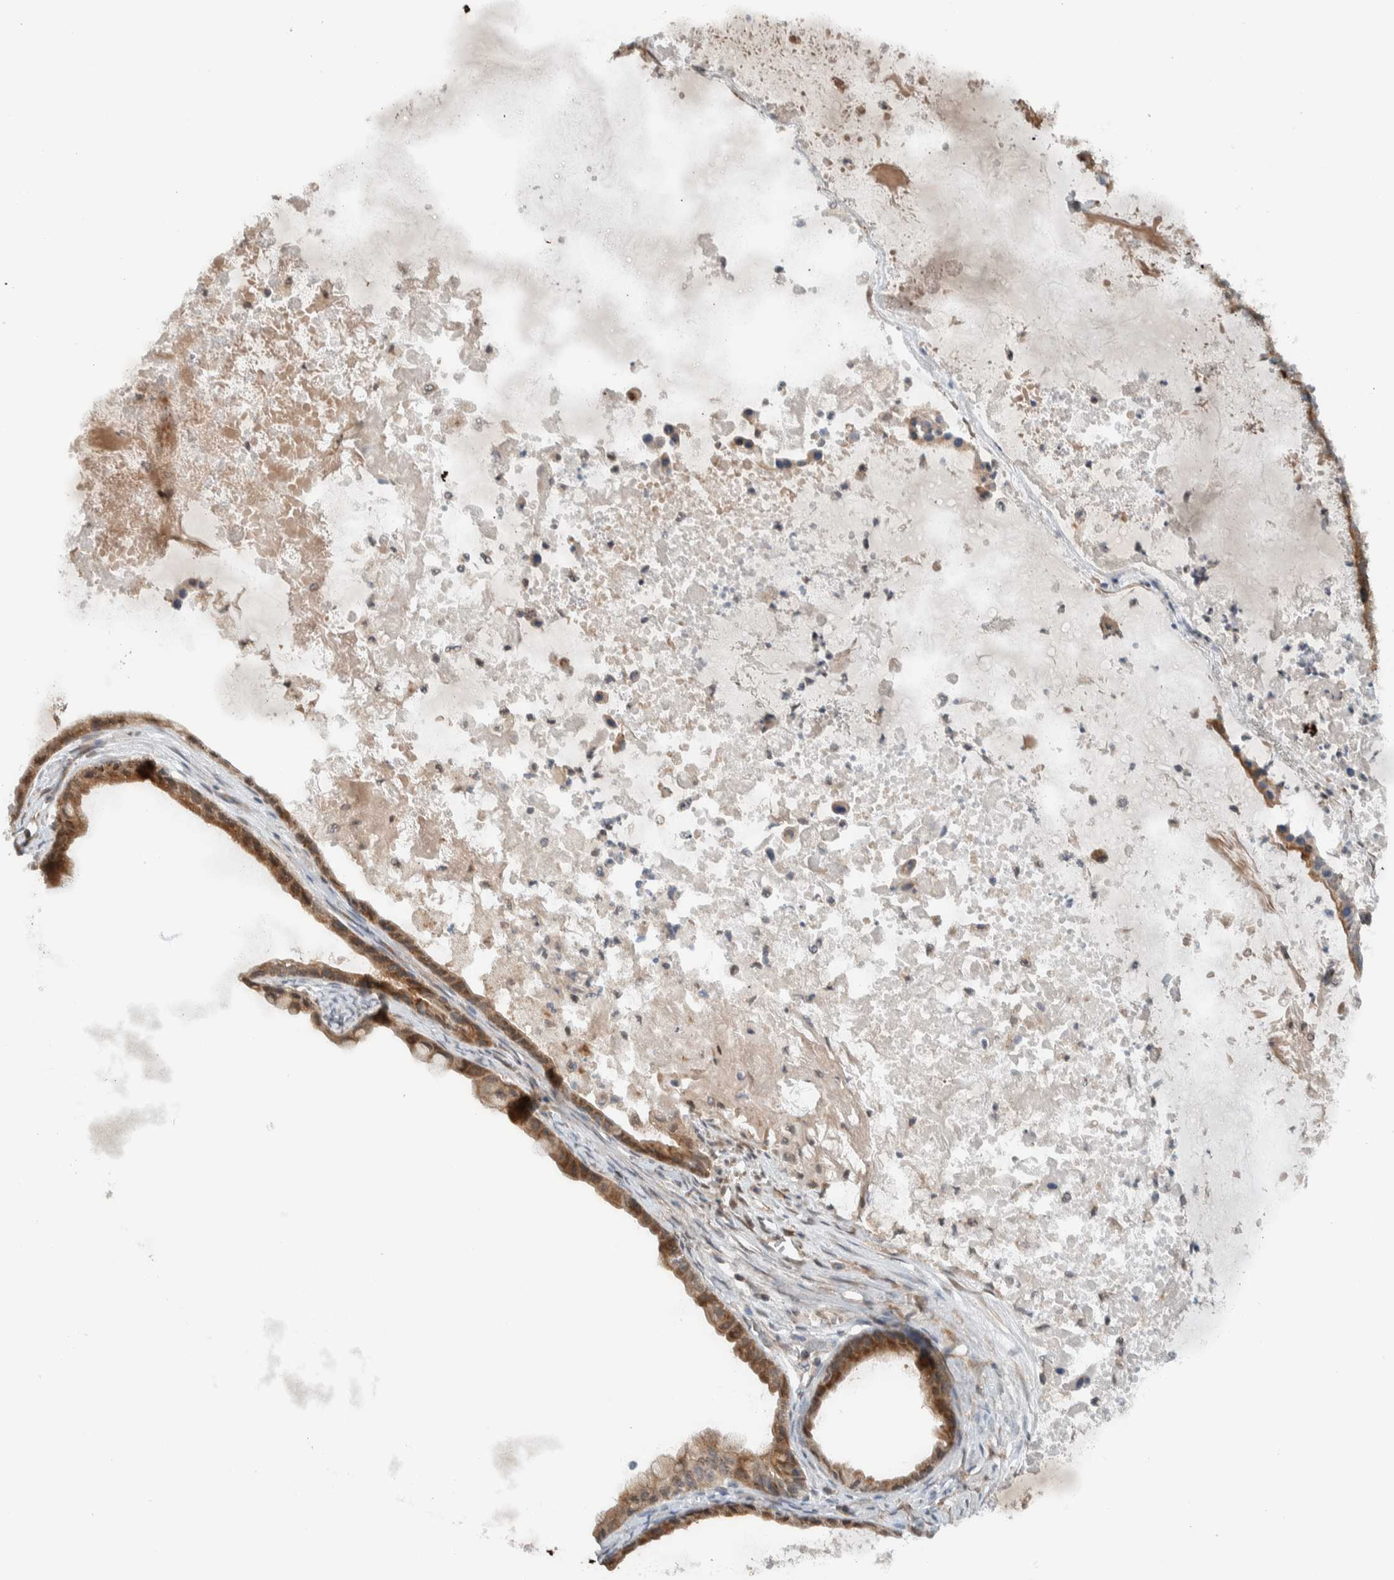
{"staining": {"intensity": "weak", "quantity": ">75%", "location": "cytoplasmic/membranous"}, "tissue": "ovarian cancer", "cell_type": "Tumor cells", "image_type": "cancer", "snomed": [{"axis": "morphology", "description": "Cystadenocarcinoma, mucinous, NOS"}, {"axis": "topography", "description": "Ovary"}], "caption": "There is low levels of weak cytoplasmic/membranous expression in tumor cells of mucinous cystadenocarcinoma (ovarian), as demonstrated by immunohistochemical staining (brown color).", "gene": "KLHL6", "patient": {"sex": "female", "age": 80}}